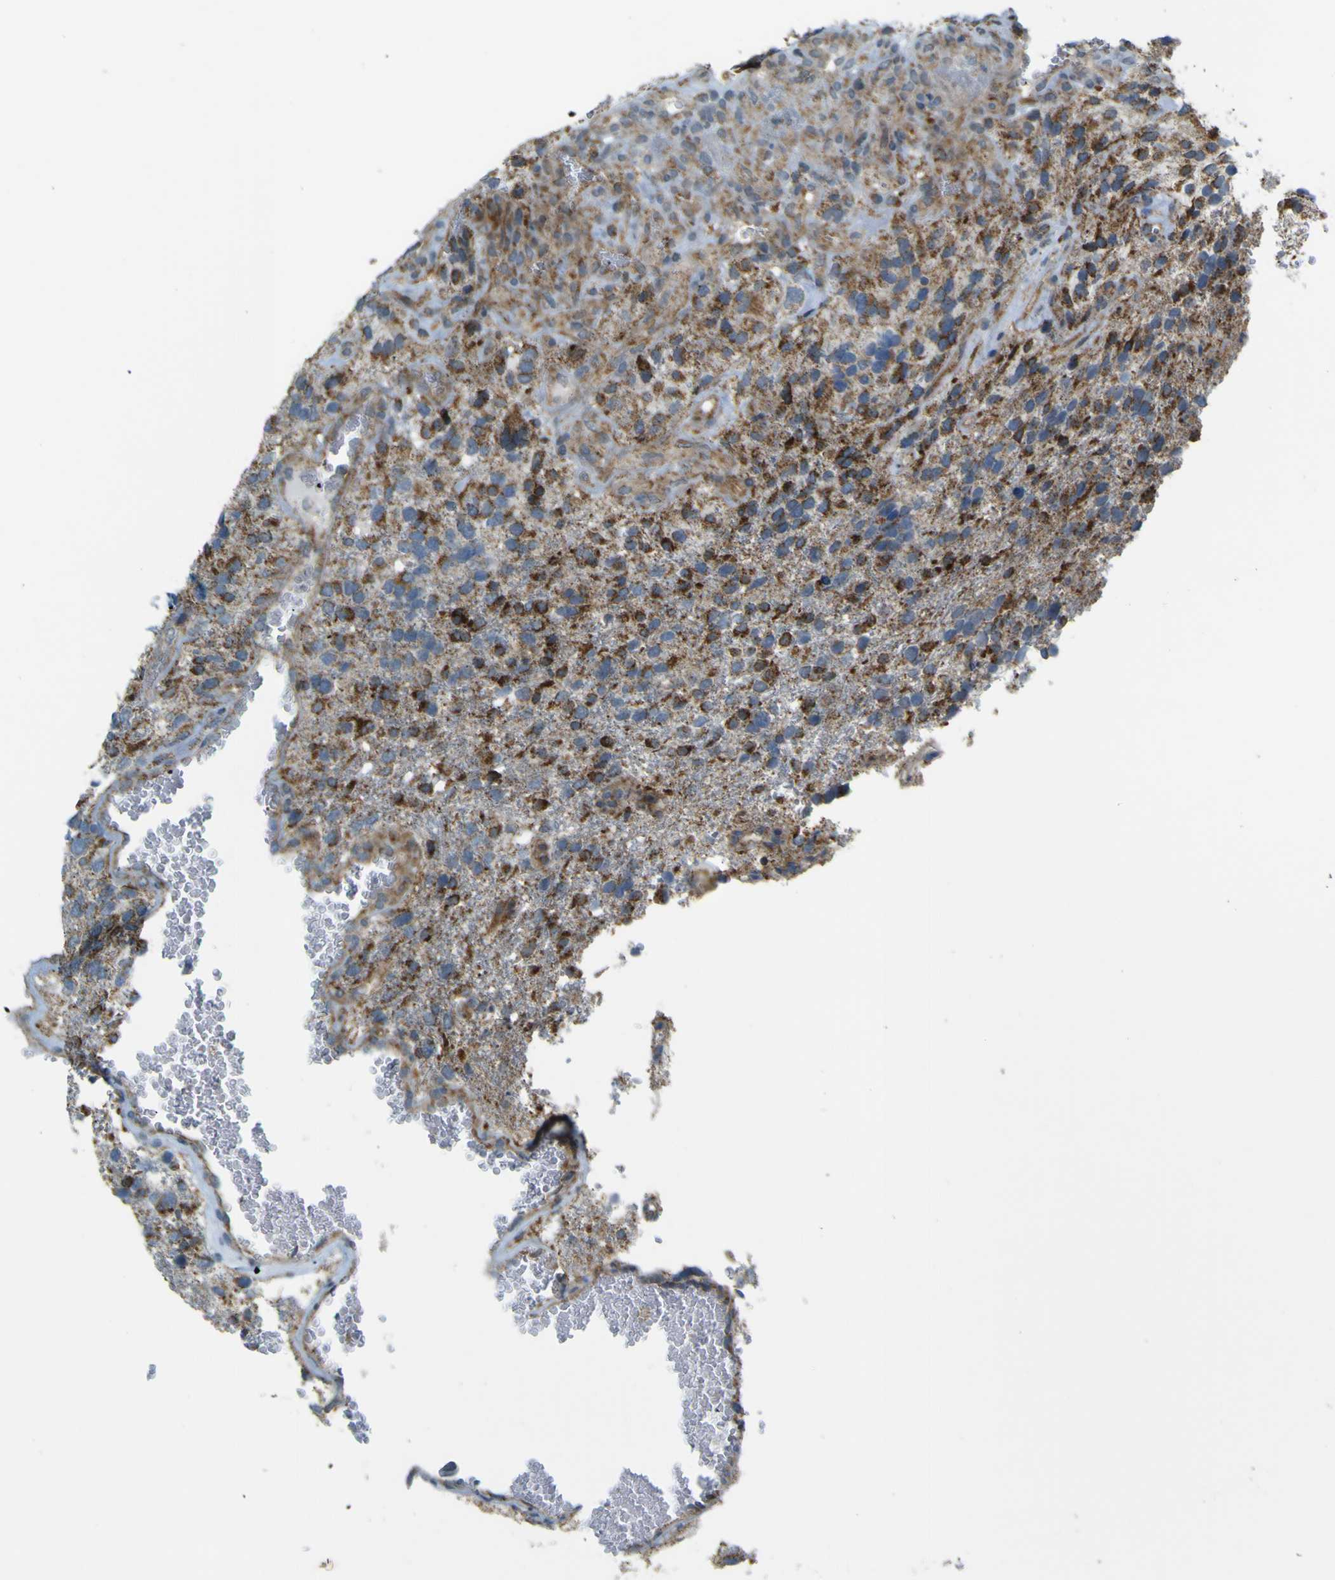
{"staining": {"intensity": "moderate", "quantity": ">75%", "location": "cytoplasmic/membranous"}, "tissue": "glioma", "cell_type": "Tumor cells", "image_type": "cancer", "snomed": [{"axis": "morphology", "description": "Glioma, malignant, High grade"}, {"axis": "topography", "description": "Brain"}], "caption": "Malignant high-grade glioma stained with a brown dye demonstrates moderate cytoplasmic/membranous positive positivity in approximately >75% of tumor cells.", "gene": "ACBD5", "patient": {"sex": "female", "age": 58}}